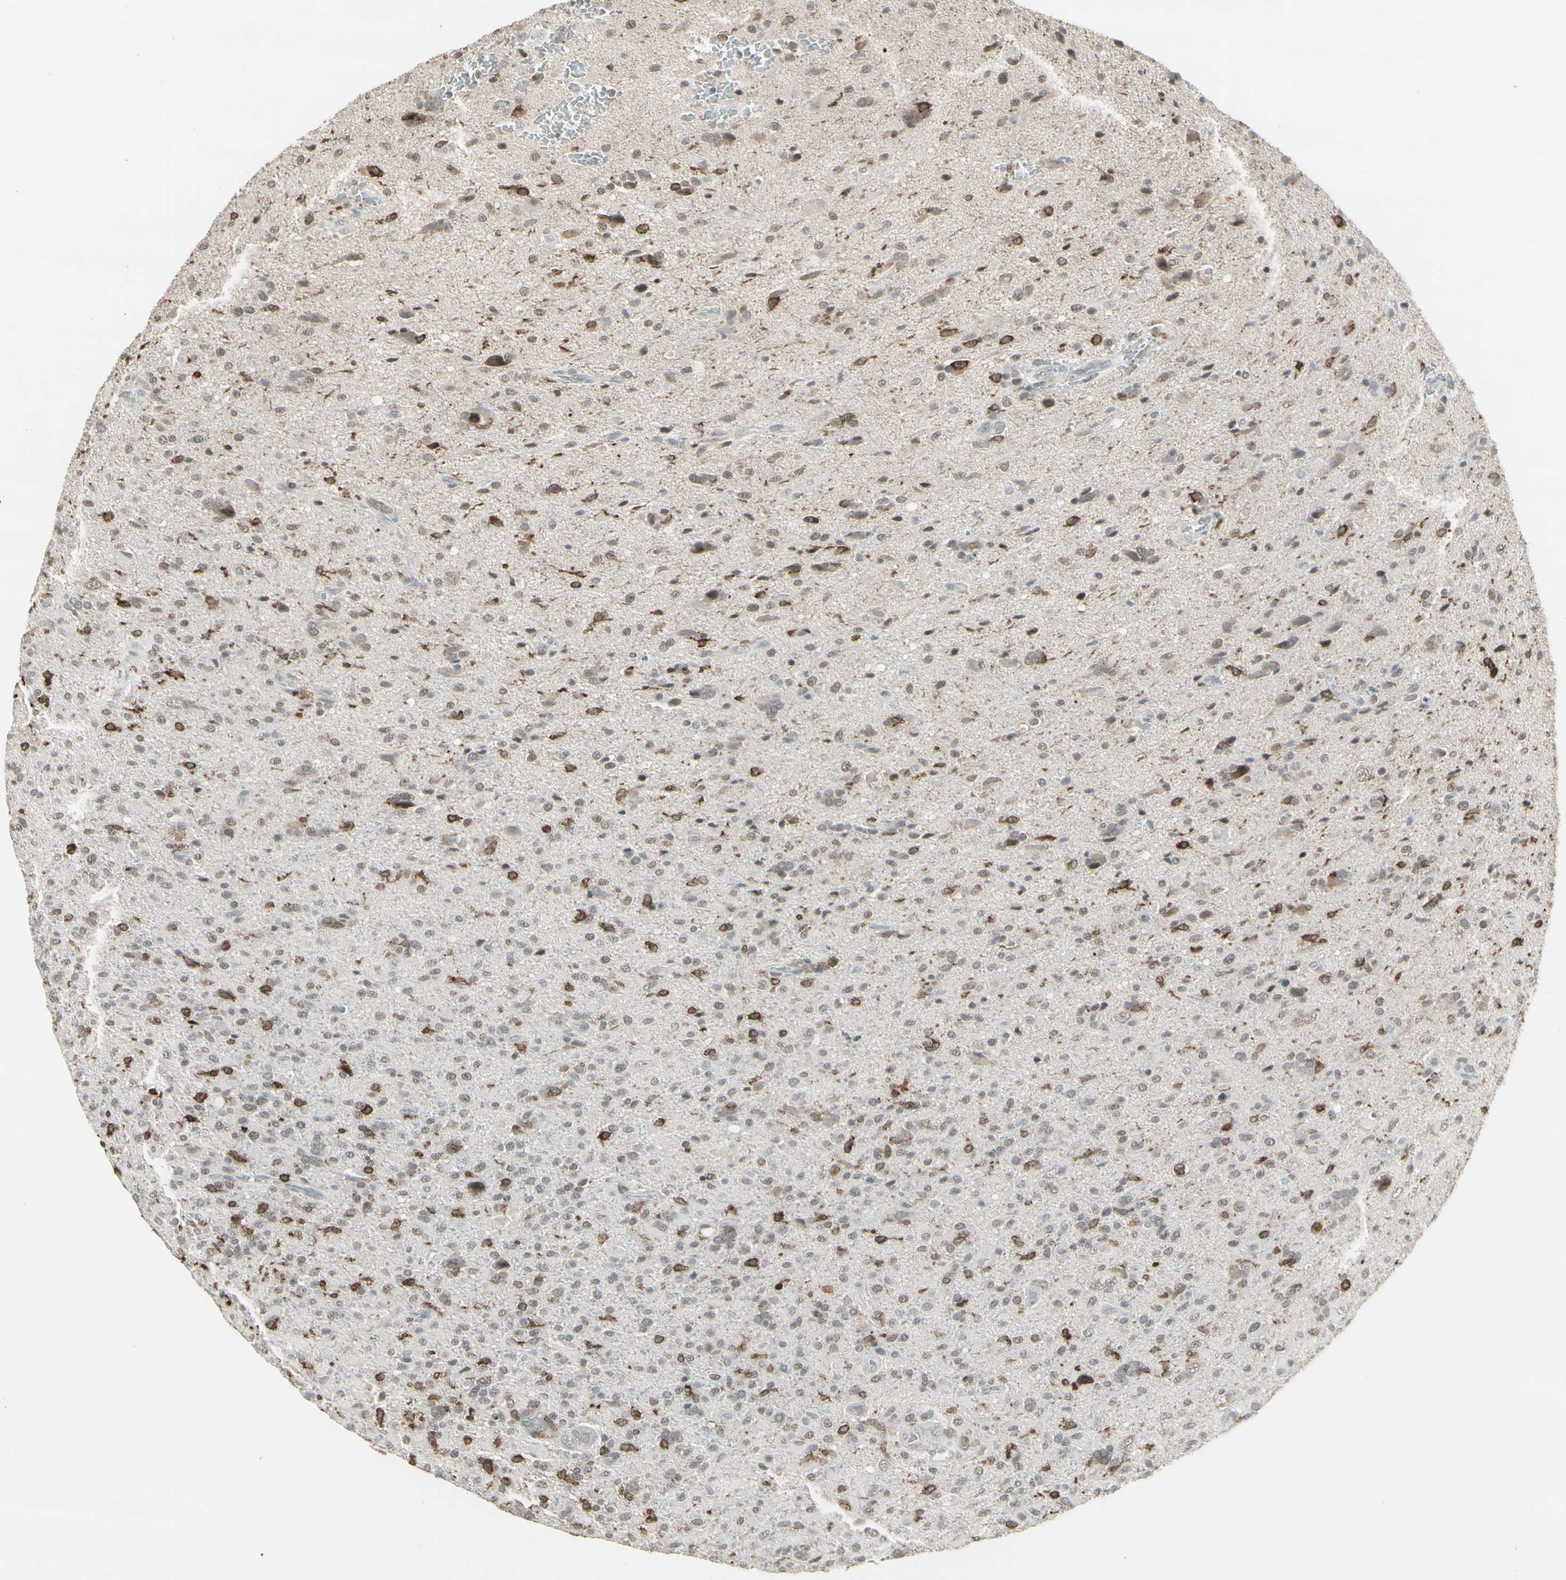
{"staining": {"intensity": "strong", "quantity": "25%-75%", "location": "cytoplasmic/membranous,nuclear"}, "tissue": "glioma", "cell_type": "Tumor cells", "image_type": "cancer", "snomed": [{"axis": "morphology", "description": "Glioma, malignant, High grade"}, {"axis": "topography", "description": "Brain"}], "caption": "Protein staining displays strong cytoplasmic/membranous and nuclear staining in approximately 25%-75% of tumor cells in high-grade glioma (malignant).", "gene": "SAMSN1", "patient": {"sex": "male", "age": 71}}